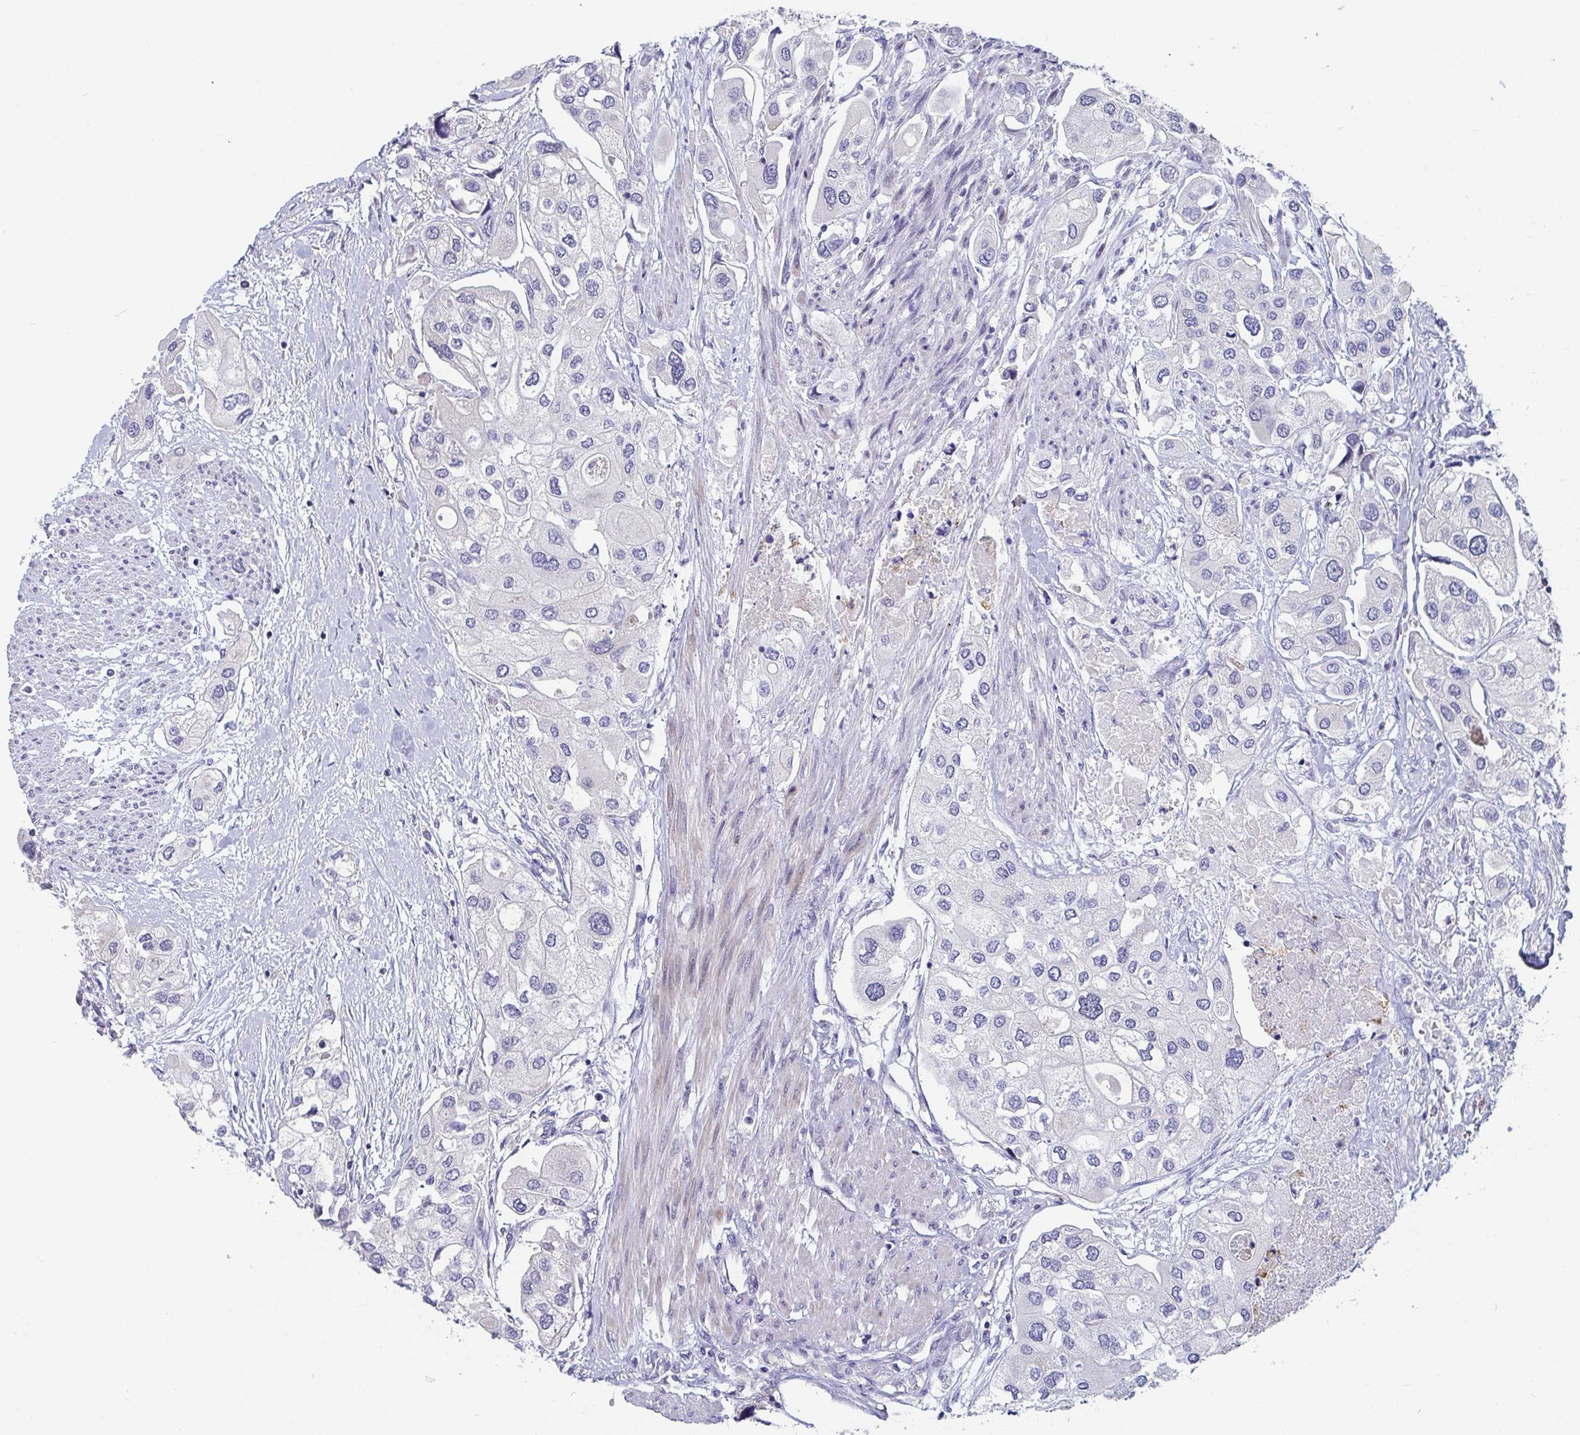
{"staining": {"intensity": "negative", "quantity": "none", "location": "none"}, "tissue": "urothelial cancer", "cell_type": "Tumor cells", "image_type": "cancer", "snomed": [{"axis": "morphology", "description": "Urothelial carcinoma, High grade"}, {"axis": "topography", "description": "Urinary bladder"}], "caption": "Tumor cells are negative for brown protein staining in urothelial cancer.", "gene": "FAM156B", "patient": {"sex": "male", "age": 64}}